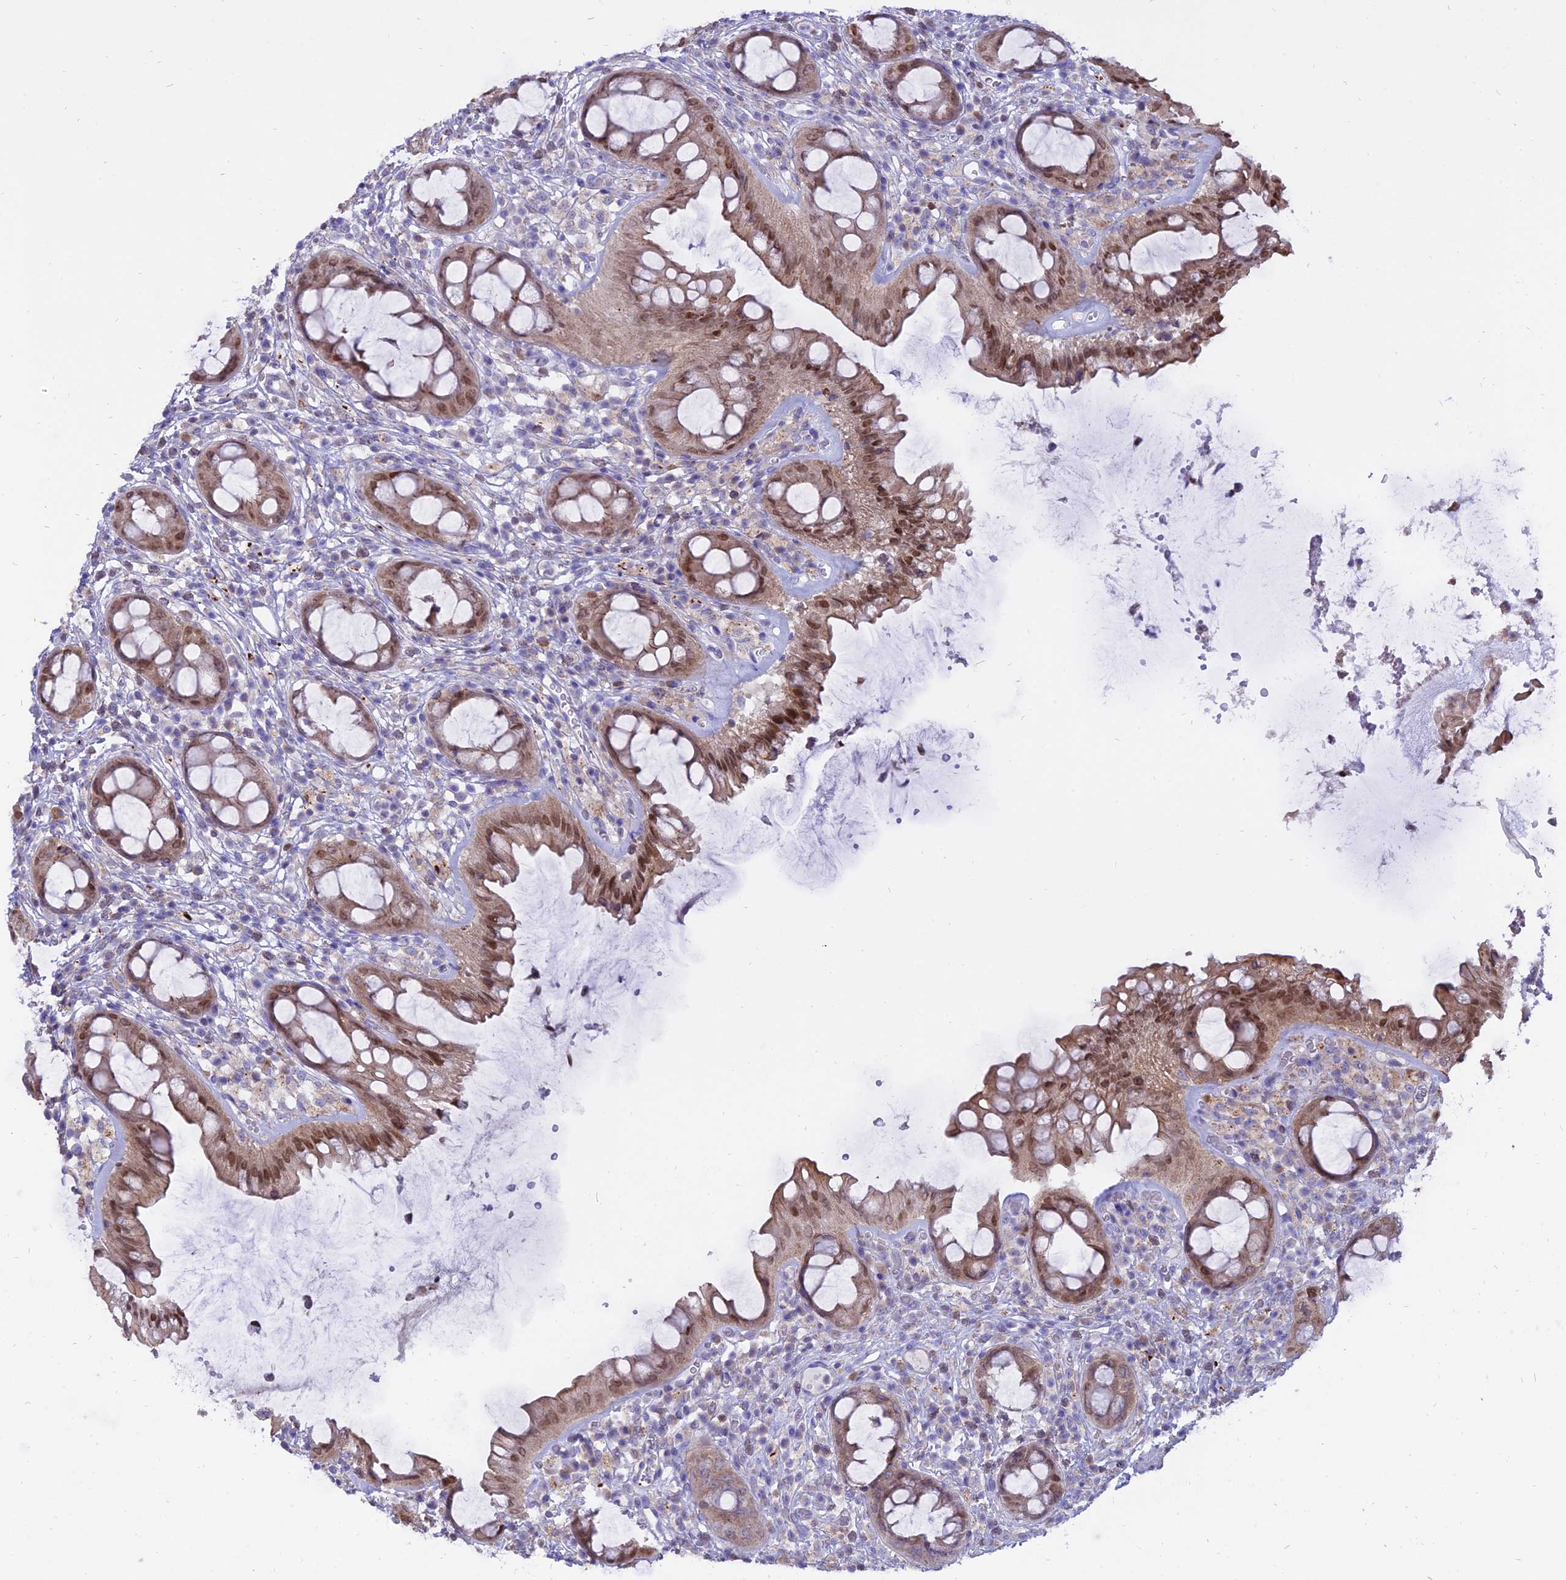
{"staining": {"intensity": "moderate", "quantity": "25%-75%", "location": "cytoplasmic/membranous,nuclear"}, "tissue": "rectum", "cell_type": "Glandular cells", "image_type": "normal", "snomed": [{"axis": "morphology", "description": "Normal tissue, NOS"}, {"axis": "topography", "description": "Rectum"}], "caption": "A brown stain shows moderate cytoplasmic/membranous,nuclear staining of a protein in glandular cells of unremarkable rectum. The staining is performed using DAB brown chromogen to label protein expression. The nuclei are counter-stained blue using hematoxylin.", "gene": "CENPV", "patient": {"sex": "female", "age": 57}}